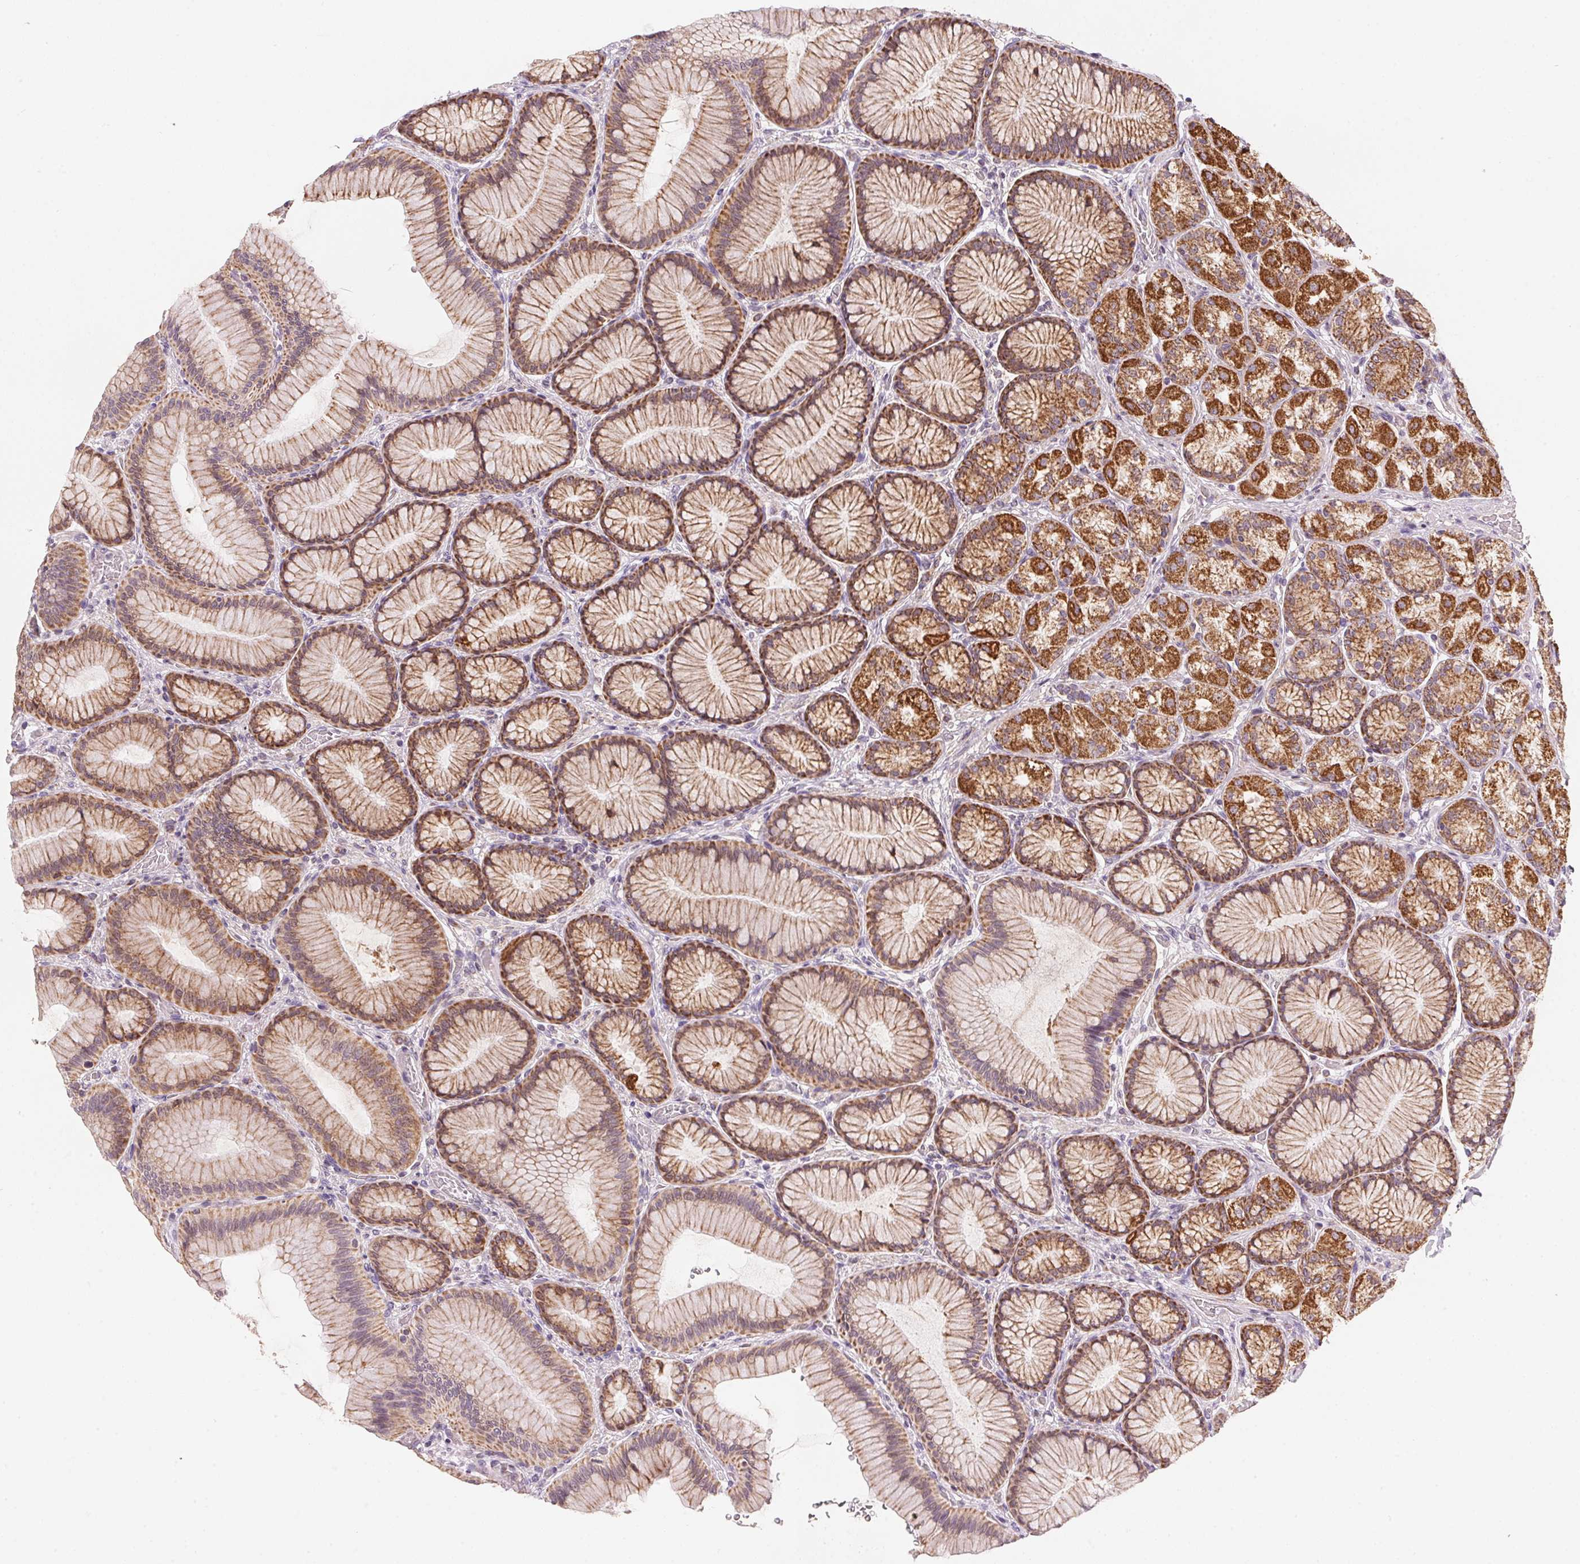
{"staining": {"intensity": "strong", "quantity": "25%-75%", "location": "cytoplasmic/membranous"}, "tissue": "stomach", "cell_type": "Glandular cells", "image_type": "normal", "snomed": [{"axis": "morphology", "description": "Normal tissue, NOS"}, {"axis": "morphology", "description": "Adenocarcinoma, NOS"}, {"axis": "morphology", "description": "Adenocarcinoma, High grade"}, {"axis": "topography", "description": "Stomach, upper"}, {"axis": "topography", "description": "Stomach"}], "caption": "Immunohistochemistry (IHC) (DAB (3,3'-diaminobenzidine)) staining of benign human stomach displays strong cytoplasmic/membranous protein staining in about 25%-75% of glandular cells.", "gene": "COQ7", "patient": {"sex": "female", "age": 65}}